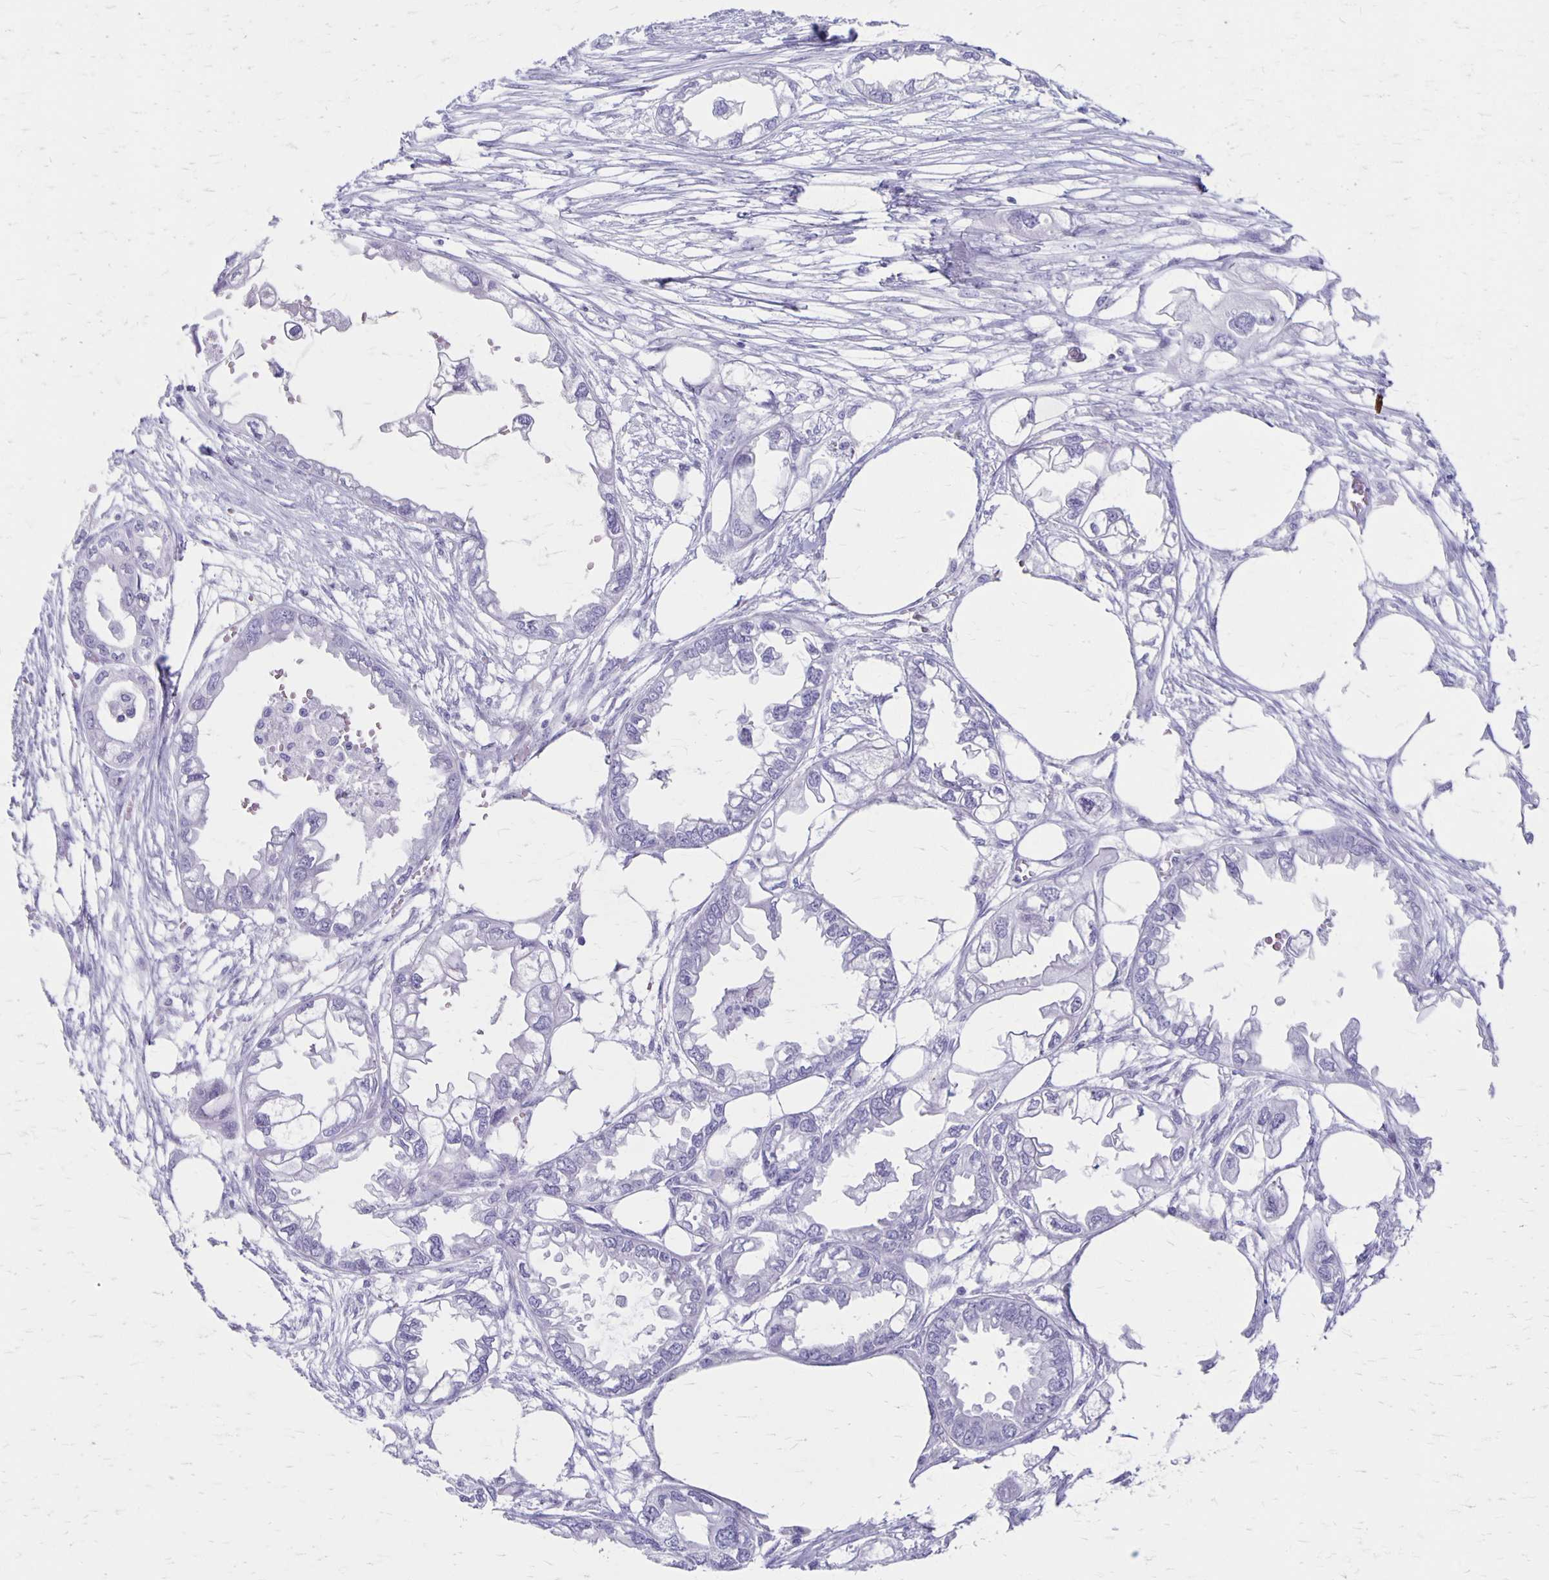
{"staining": {"intensity": "negative", "quantity": "none", "location": "none"}, "tissue": "endometrial cancer", "cell_type": "Tumor cells", "image_type": "cancer", "snomed": [{"axis": "morphology", "description": "Adenocarcinoma, NOS"}, {"axis": "morphology", "description": "Adenocarcinoma, metastatic, NOS"}, {"axis": "topography", "description": "Adipose tissue"}, {"axis": "topography", "description": "Endometrium"}], "caption": "Immunohistochemistry photomicrograph of endometrial cancer (metastatic adenocarcinoma) stained for a protein (brown), which displays no staining in tumor cells.", "gene": "MAGEC2", "patient": {"sex": "female", "age": 67}}